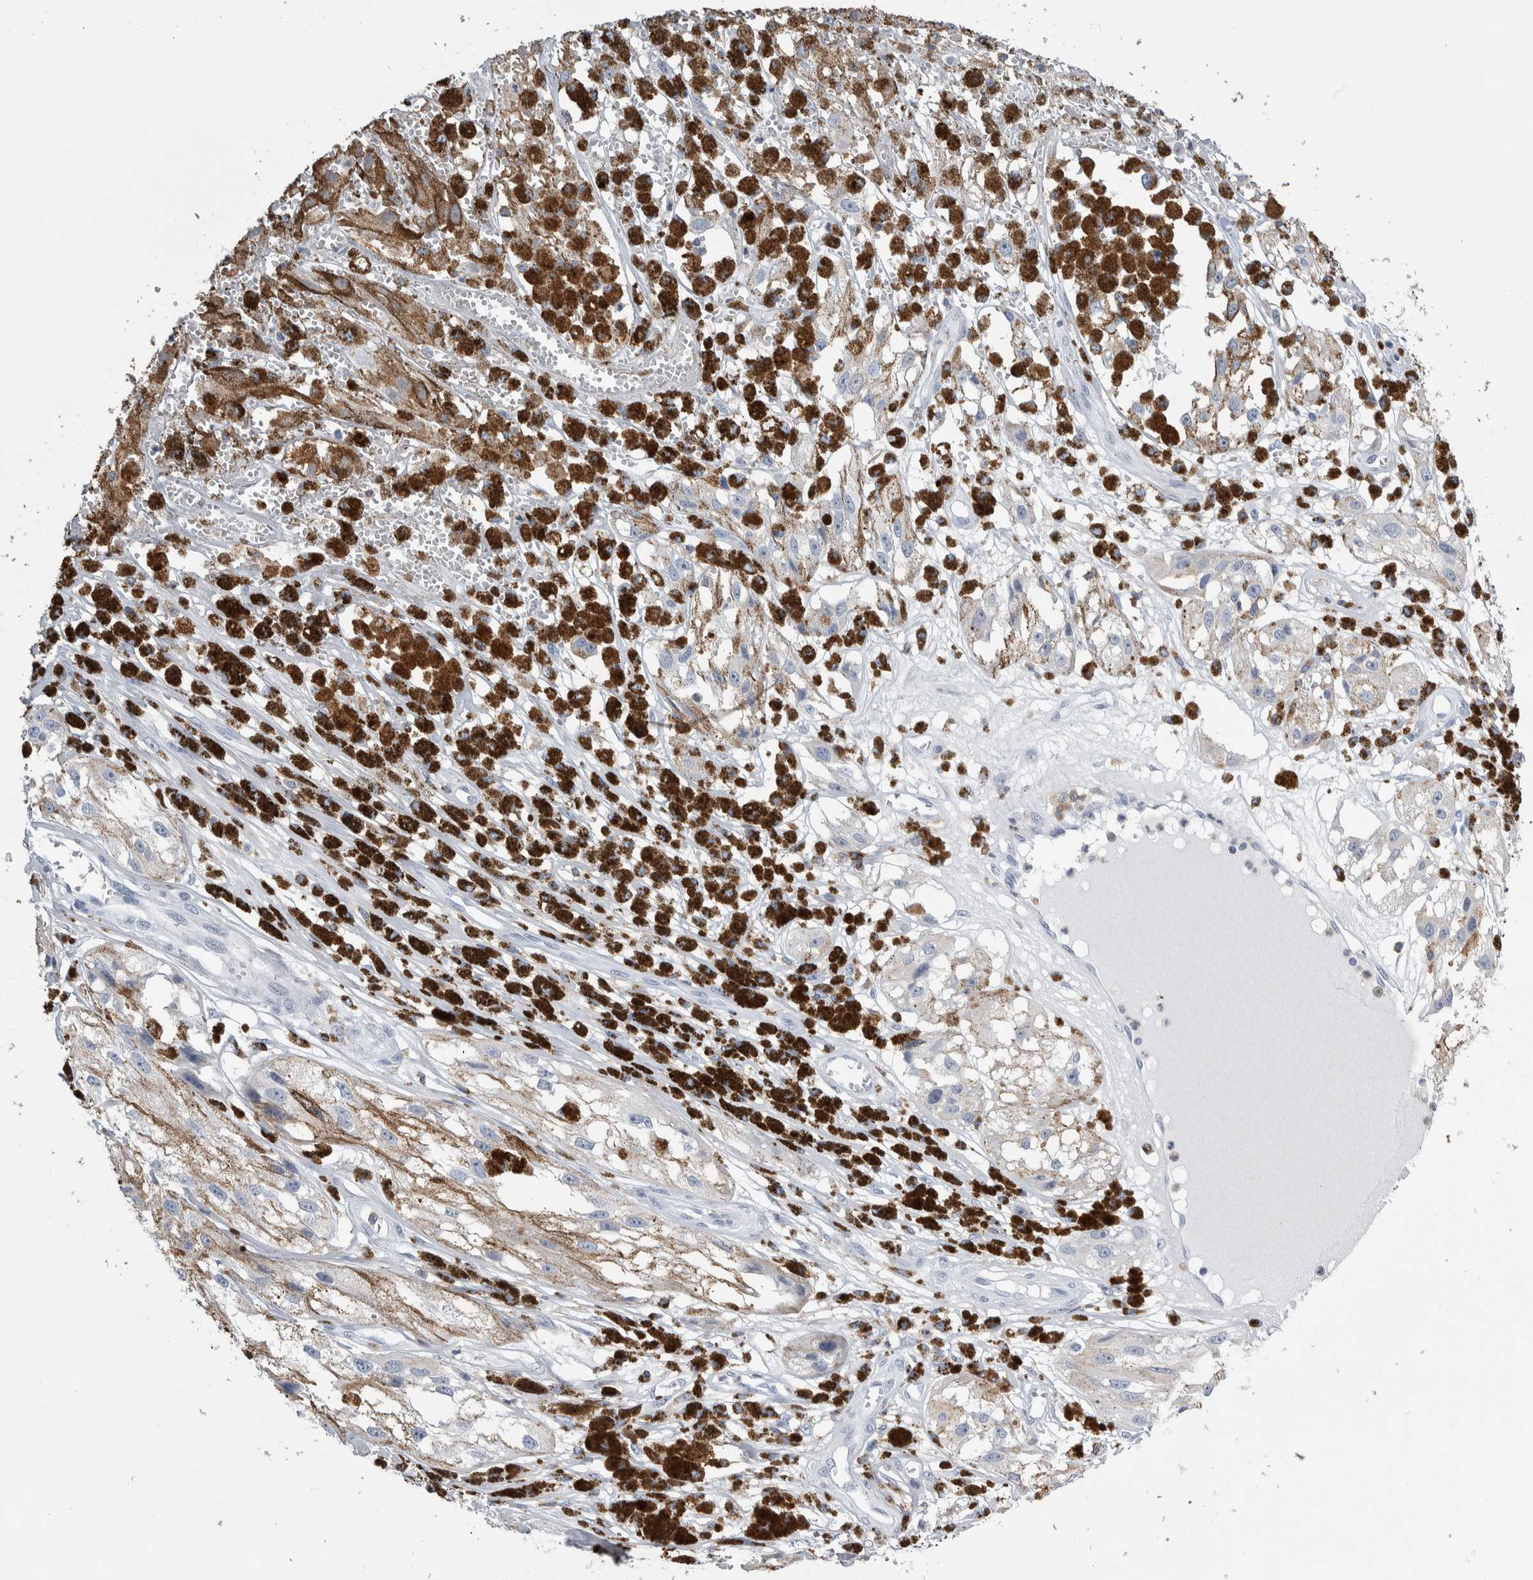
{"staining": {"intensity": "negative", "quantity": "none", "location": "none"}, "tissue": "melanoma", "cell_type": "Tumor cells", "image_type": "cancer", "snomed": [{"axis": "morphology", "description": "Malignant melanoma, NOS"}, {"axis": "topography", "description": "Skin"}], "caption": "There is no significant positivity in tumor cells of melanoma. (DAB IHC visualized using brightfield microscopy, high magnification).", "gene": "SKAP2", "patient": {"sex": "male", "age": 88}}